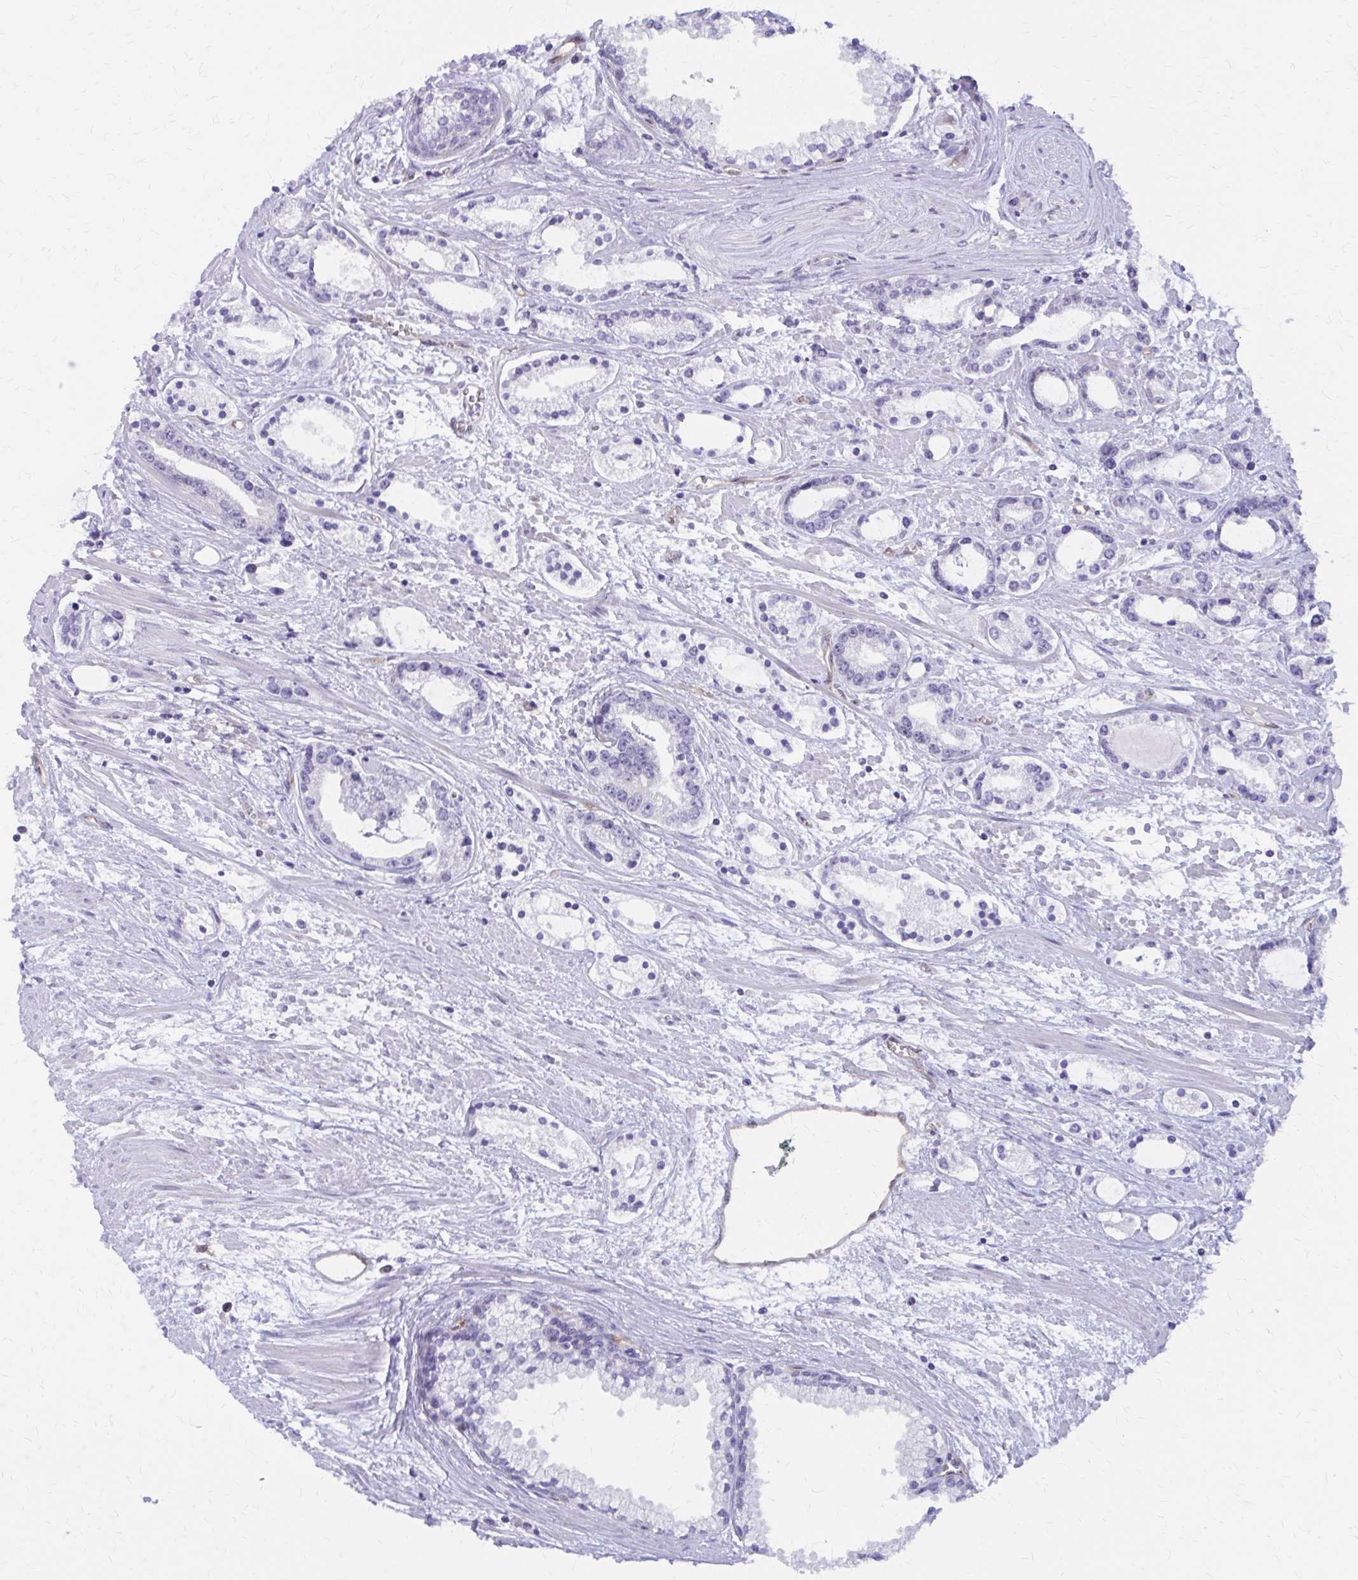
{"staining": {"intensity": "negative", "quantity": "none", "location": "none"}, "tissue": "prostate cancer", "cell_type": "Tumor cells", "image_type": "cancer", "snomed": [{"axis": "morphology", "description": "Adenocarcinoma, Medium grade"}, {"axis": "topography", "description": "Prostate"}], "caption": "DAB (3,3'-diaminobenzidine) immunohistochemical staining of human prostate adenocarcinoma (medium-grade) exhibits no significant positivity in tumor cells. (DAB immunohistochemistry with hematoxylin counter stain).", "gene": "CLIC2", "patient": {"sex": "male", "age": 57}}